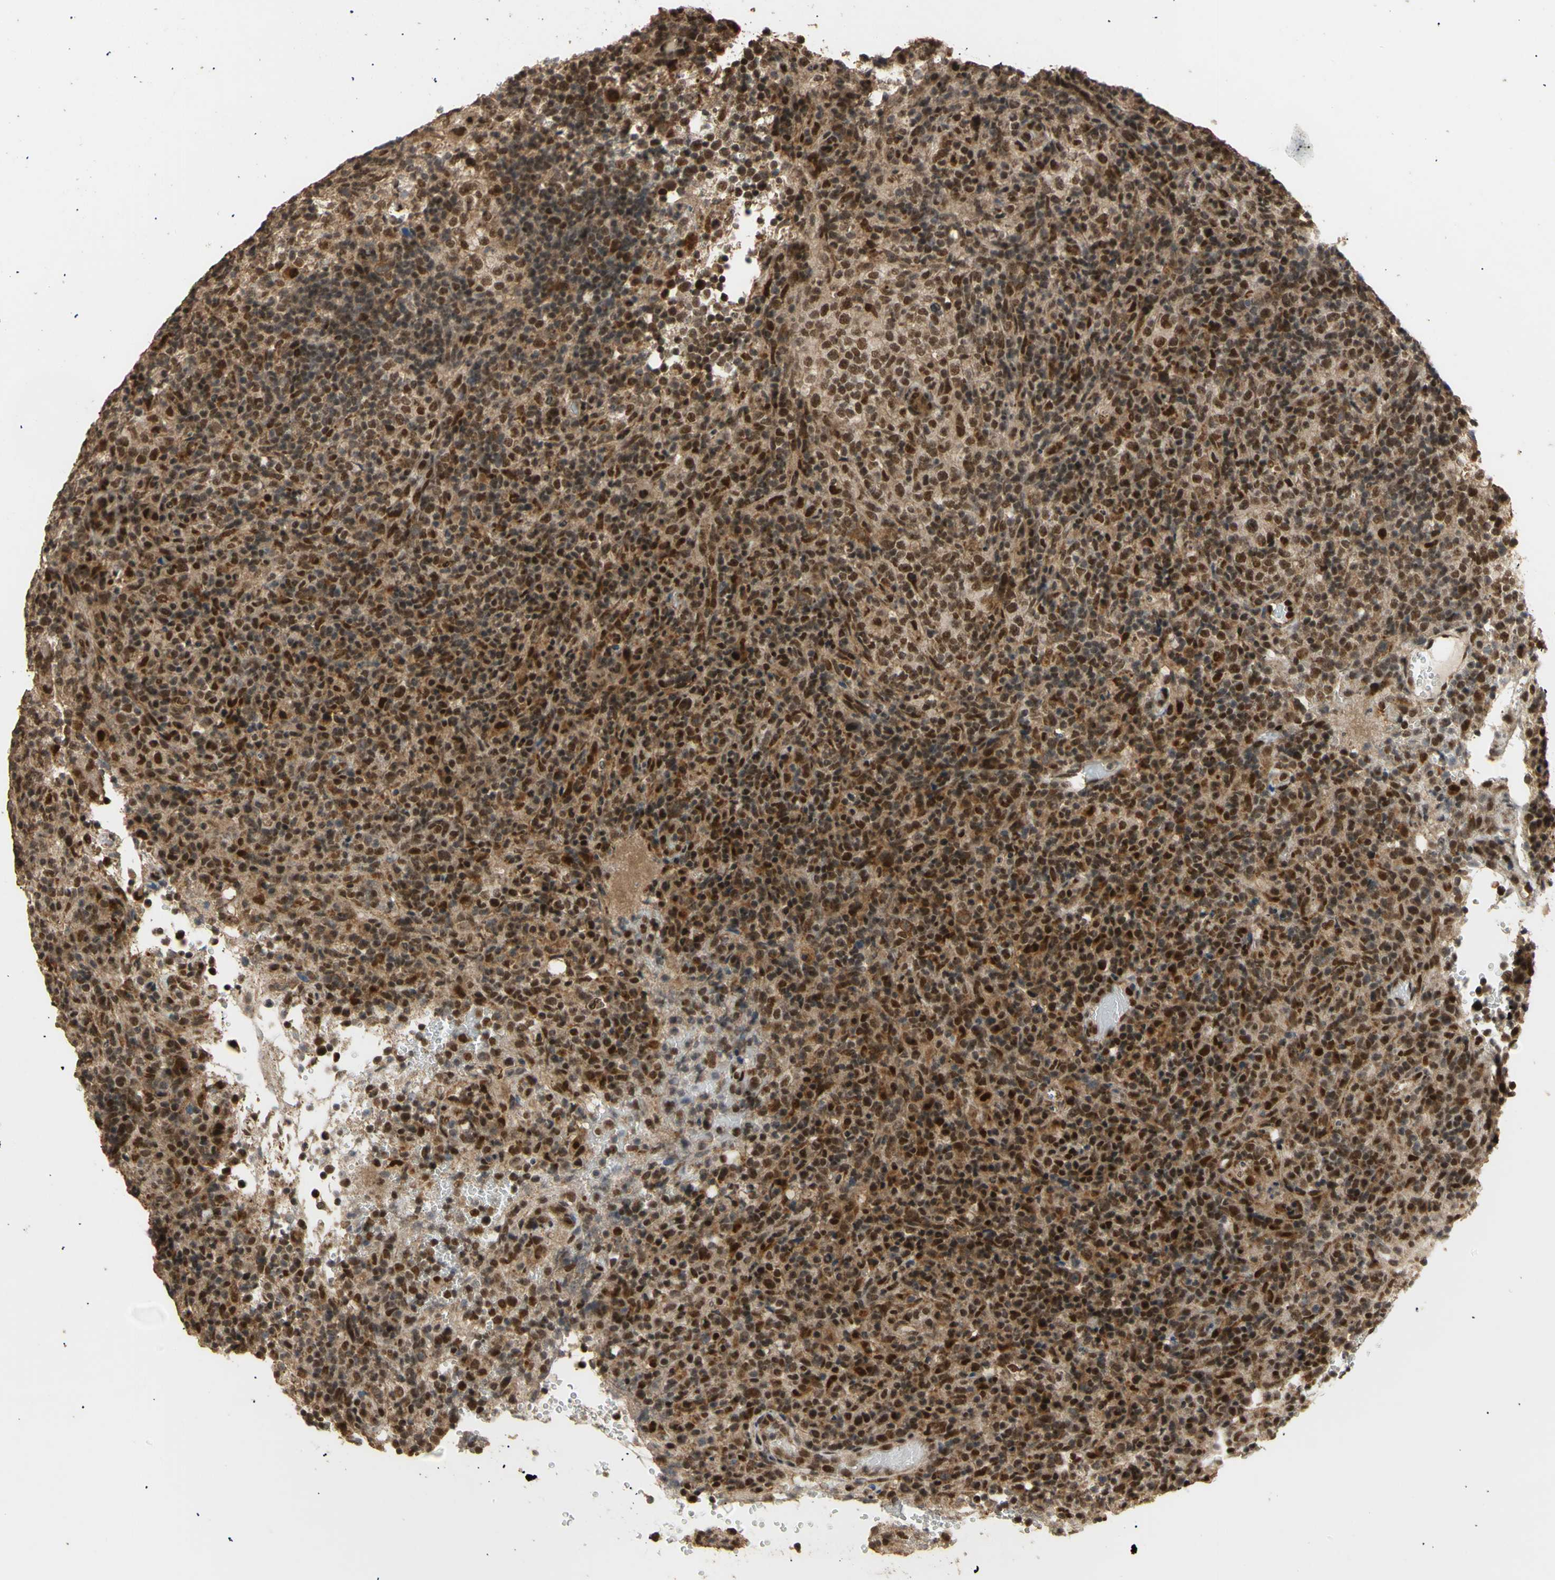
{"staining": {"intensity": "strong", "quantity": ">75%", "location": "cytoplasmic/membranous,nuclear"}, "tissue": "lymphoma", "cell_type": "Tumor cells", "image_type": "cancer", "snomed": [{"axis": "morphology", "description": "Malignant lymphoma, non-Hodgkin's type, High grade"}, {"axis": "topography", "description": "Lymph node"}], "caption": "DAB (3,3'-diaminobenzidine) immunohistochemical staining of high-grade malignant lymphoma, non-Hodgkin's type demonstrates strong cytoplasmic/membranous and nuclear protein positivity in about >75% of tumor cells. The protein of interest is shown in brown color, while the nuclei are stained blue.", "gene": "GTF2E2", "patient": {"sex": "female", "age": 76}}